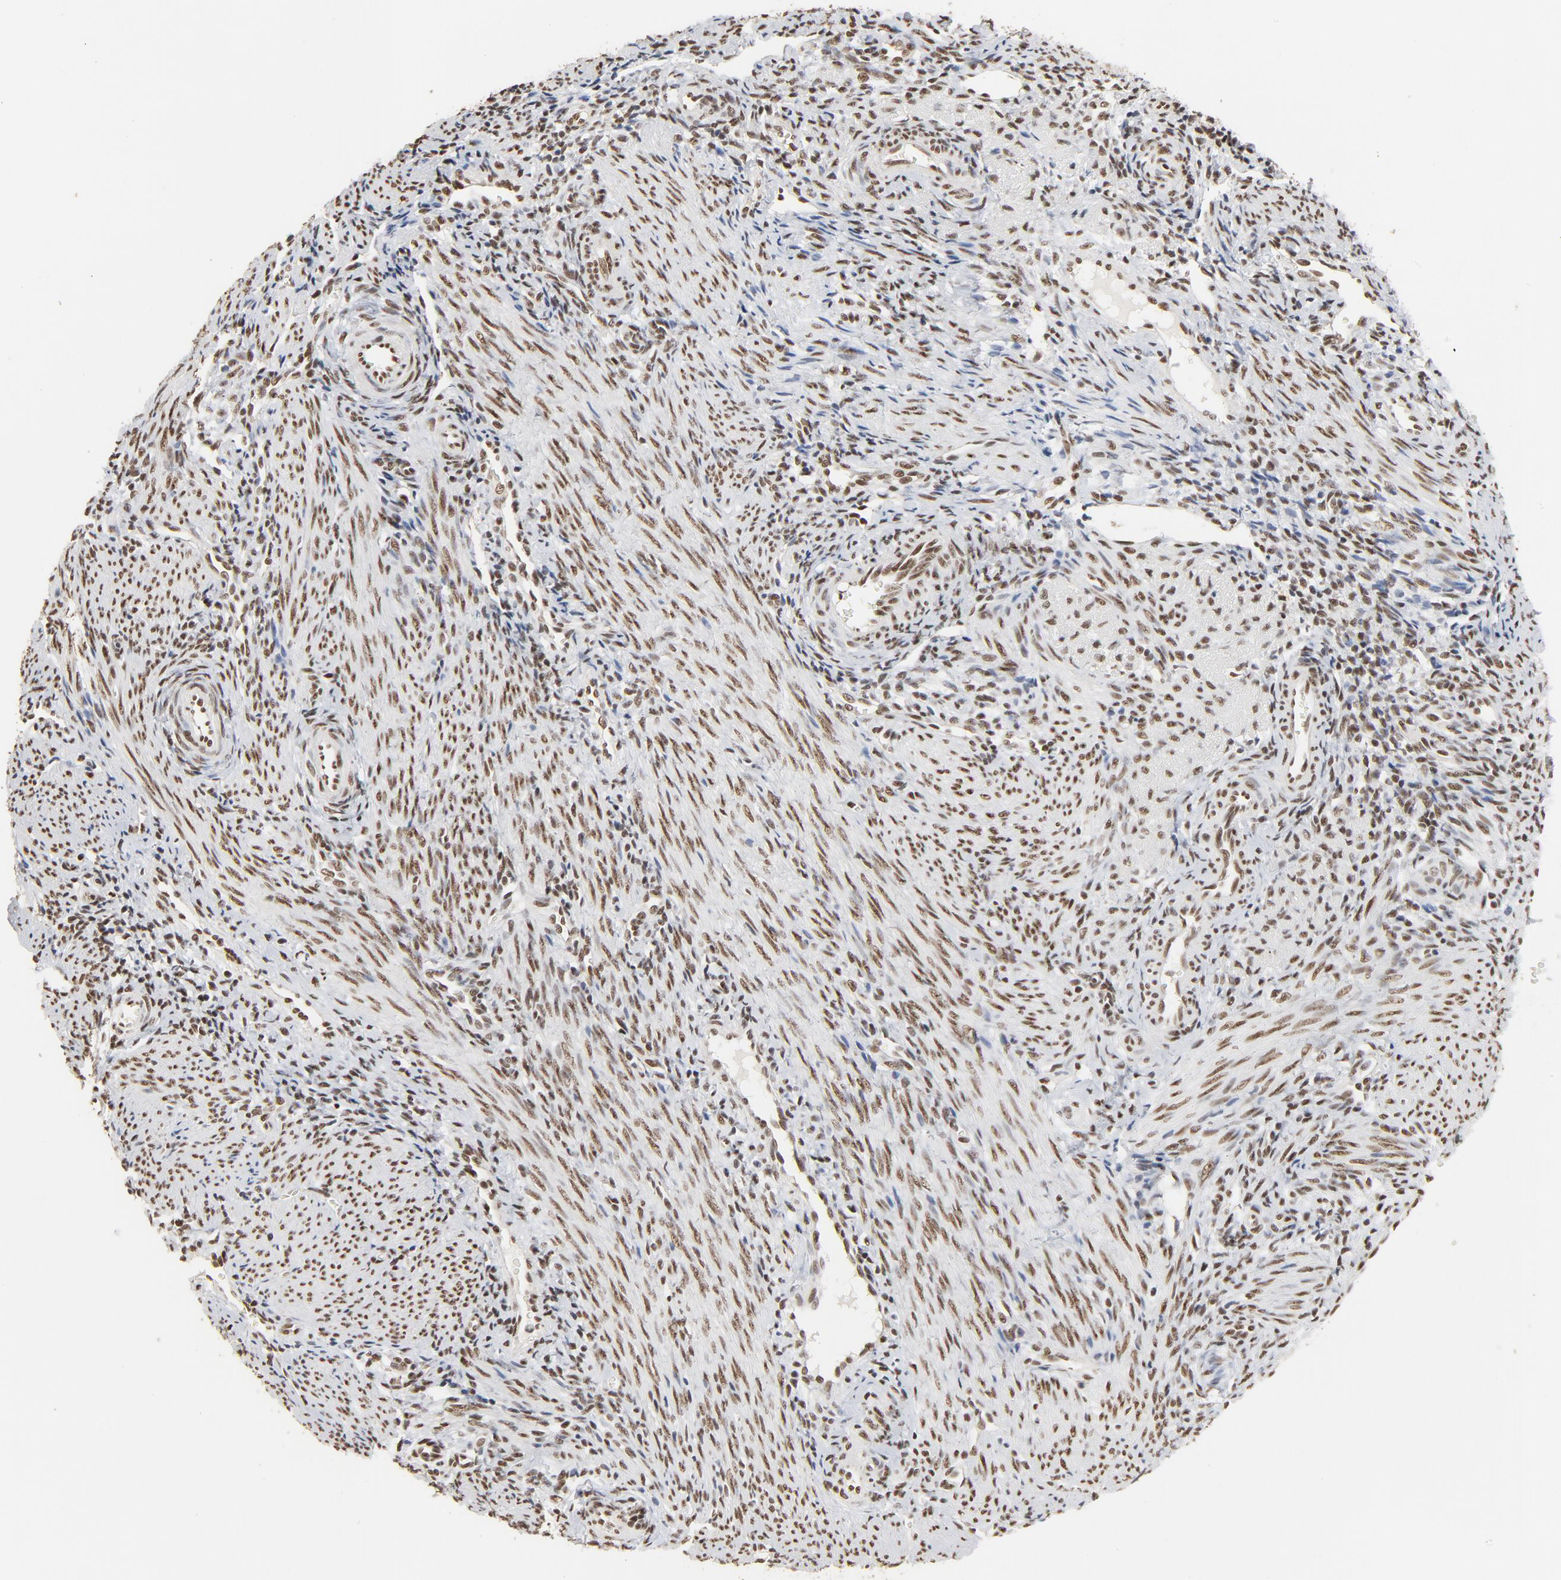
{"staining": {"intensity": "moderate", "quantity": ">75%", "location": "nuclear"}, "tissue": "endometrium", "cell_type": "Cells in endometrial stroma", "image_type": "normal", "snomed": [{"axis": "morphology", "description": "Normal tissue, NOS"}, {"axis": "topography", "description": "Uterus"}, {"axis": "topography", "description": "Endometrium"}], "caption": "IHC histopathology image of benign human endometrium stained for a protein (brown), which shows medium levels of moderate nuclear expression in approximately >75% of cells in endometrial stroma.", "gene": "MRE11", "patient": {"sex": "female", "age": 33}}